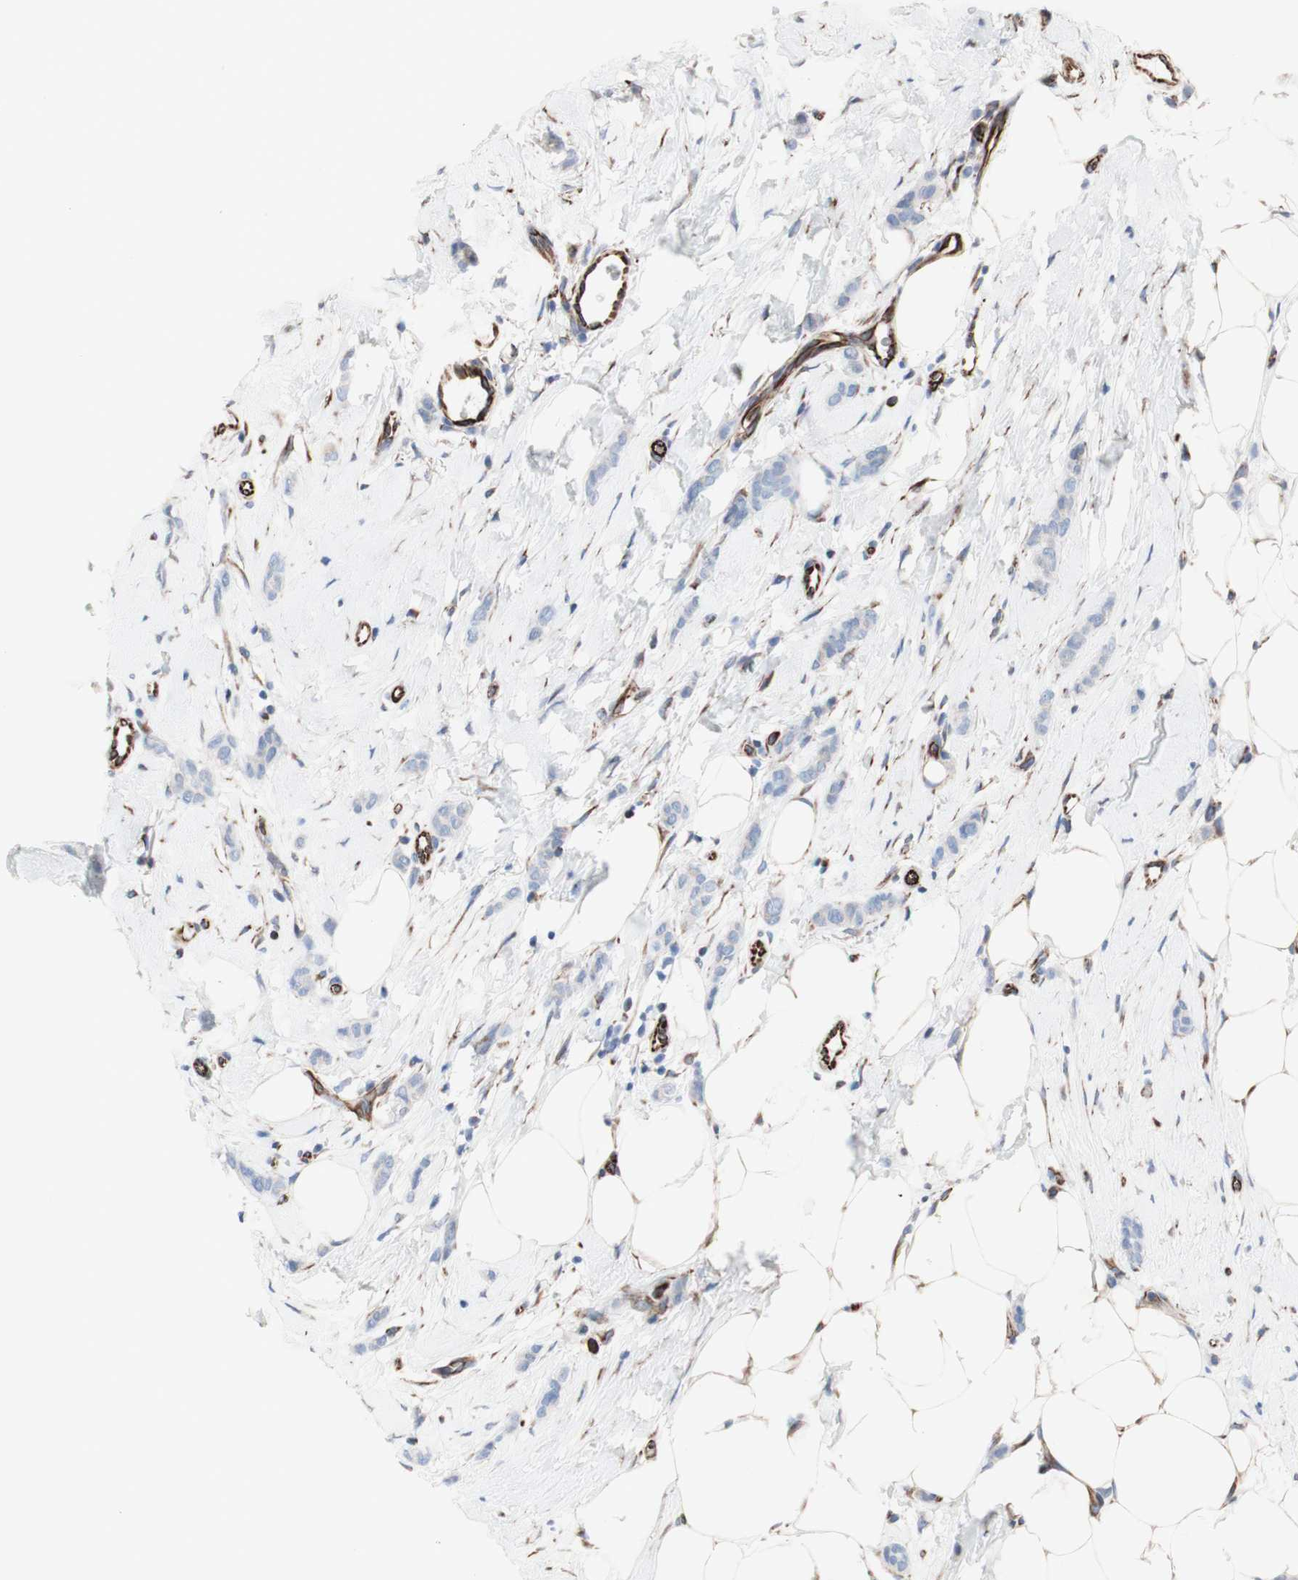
{"staining": {"intensity": "negative", "quantity": "none", "location": "none"}, "tissue": "breast cancer", "cell_type": "Tumor cells", "image_type": "cancer", "snomed": [{"axis": "morphology", "description": "Lobular carcinoma"}, {"axis": "topography", "description": "Skin"}, {"axis": "topography", "description": "Breast"}], "caption": "A high-resolution photomicrograph shows immunohistochemistry staining of breast lobular carcinoma, which demonstrates no significant staining in tumor cells.", "gene": "AGPAT5", "patient": {"sex": "female", "age": 46}}